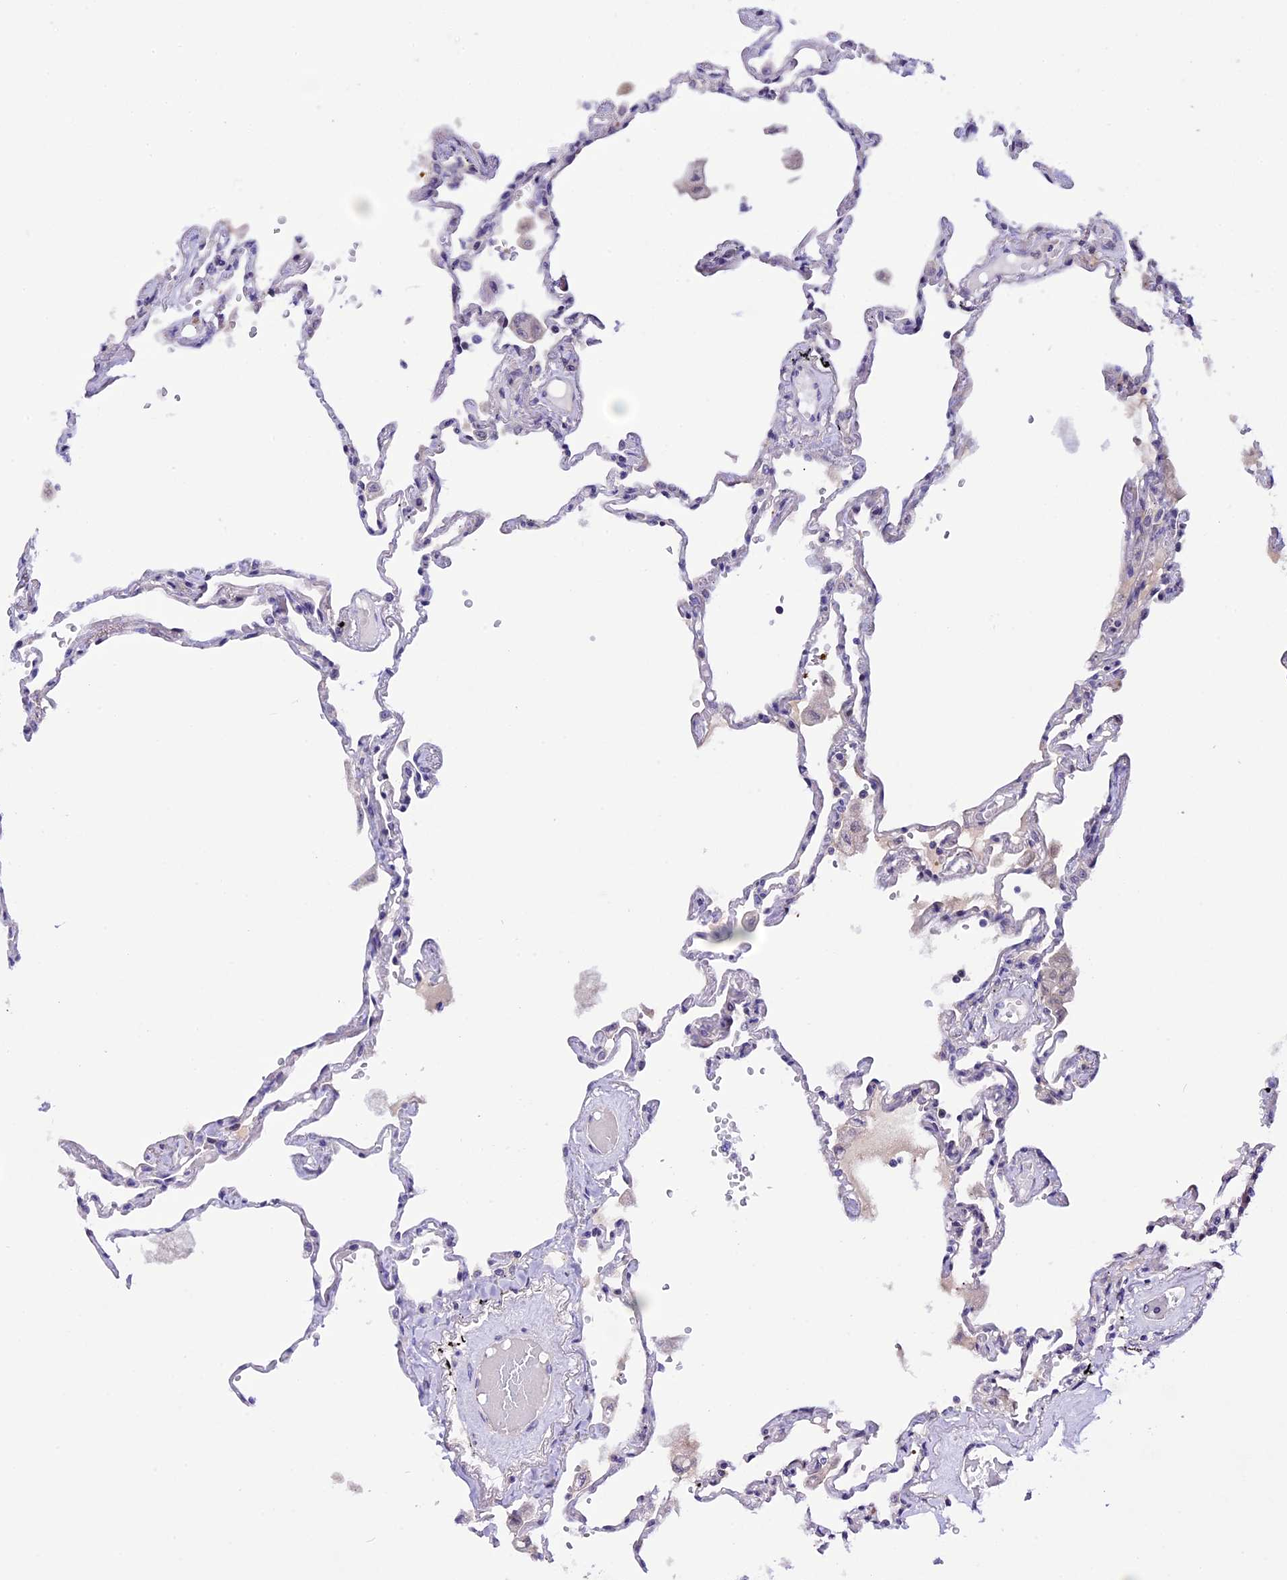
{"staining": {"intensity": "negative", "quantity": "none", "location": "none"}, "tissue": "lung", "cell_type": "Alveolar cells", "image_type": "normal", "snomed": [{"axis": "morphology", "description": "Normal tissue, NOS"}, {"axis": "topography", "description": "Lung"}], "caption": "Immunohistochemistry (IHC) photomicrograph of unremarkable lung: human lung stained with DAB reveals no significant protein positivity in alveolar cells.", "gene": "XKR7", "patient": {"sex": "female", "age": 67}}